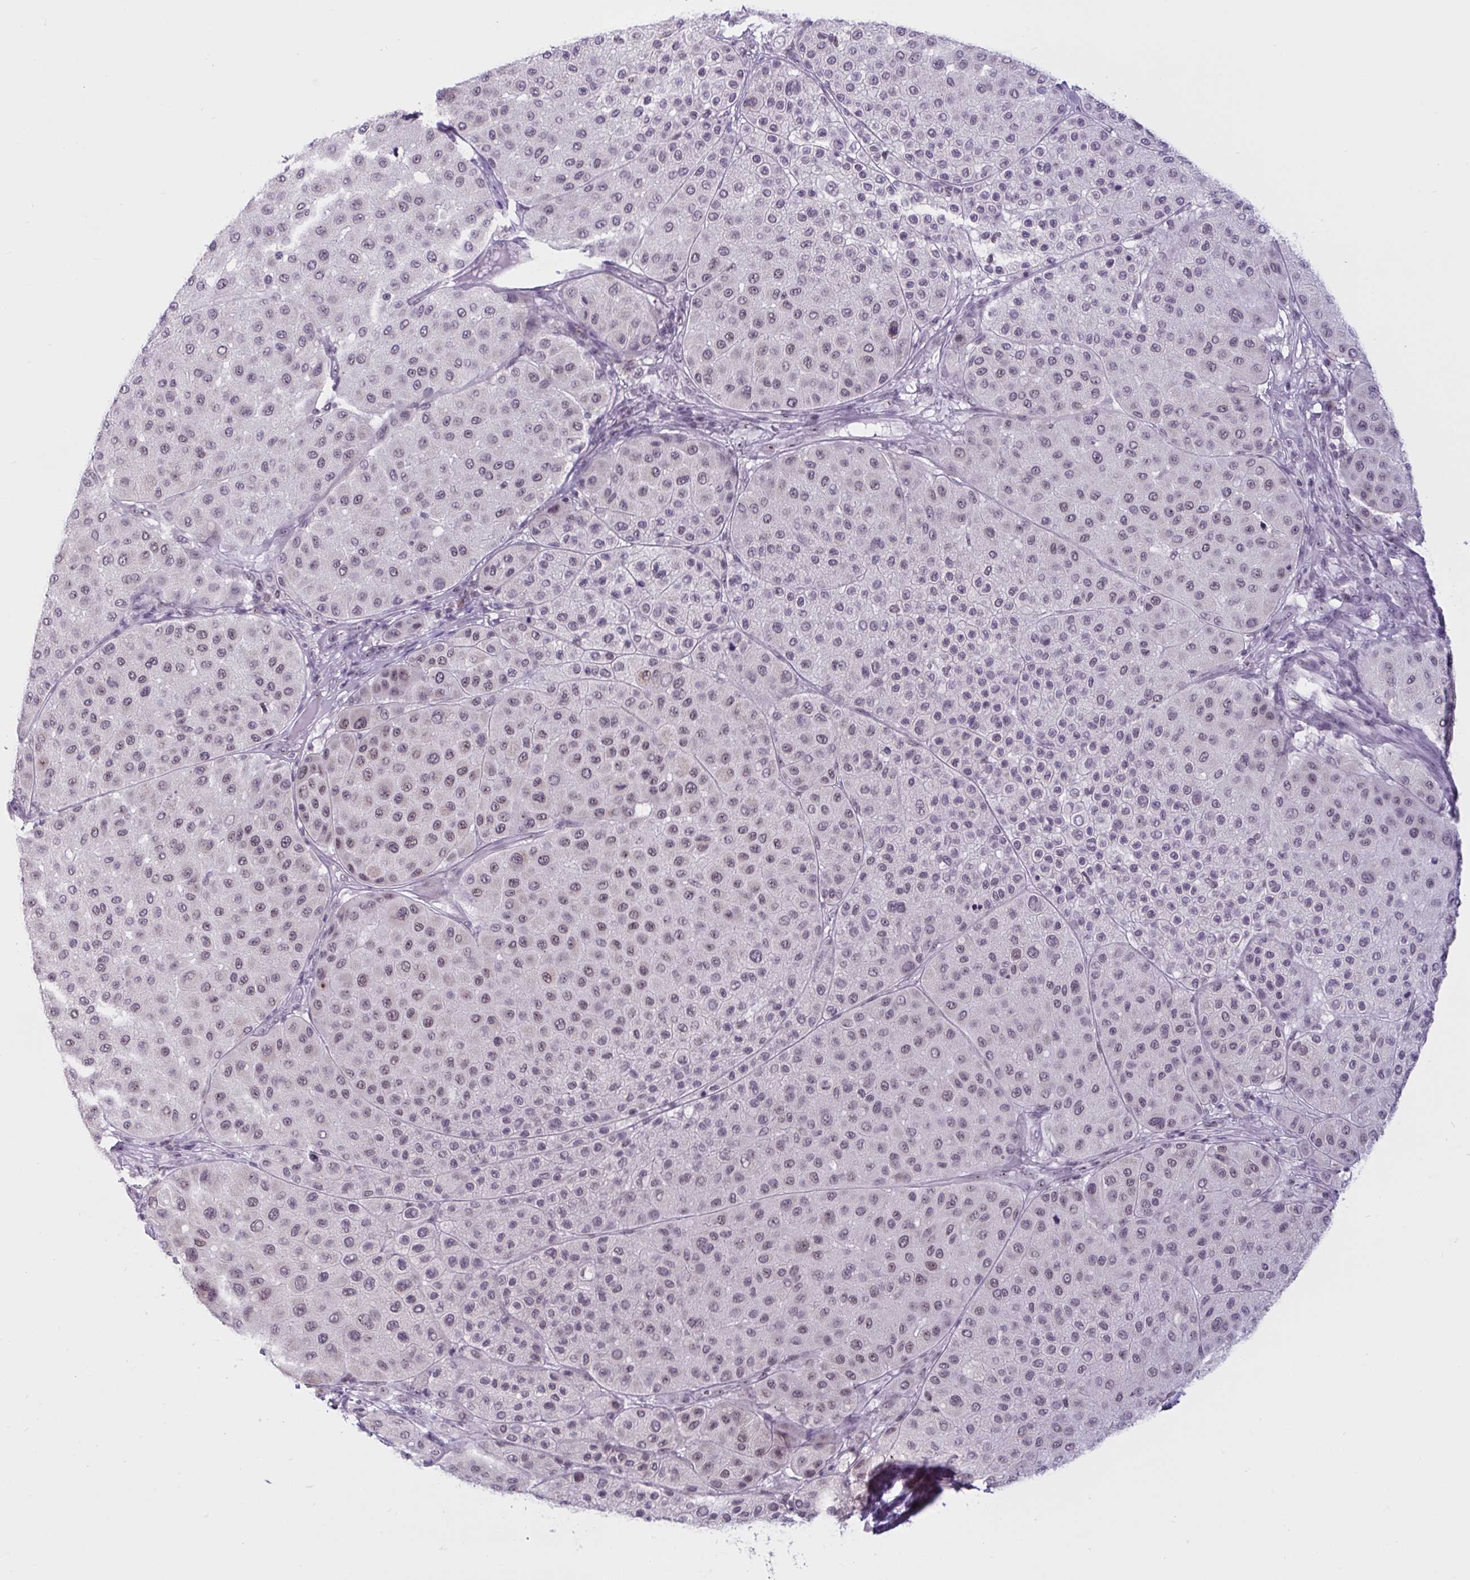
{"staining": {"intensity": "weak", "quantity": ">75%", "location": "nuclear"}, "tissue": "melanoma", "cell_type": "Tumor cells", "image_type": "cancer", "snomed": [{"axis": "morphology", "description": "Malignant melanoma, Metastatic site"}, {"axis": "topography", "description": "Smooth muscle"}], "caption": "Protein expression by immunohistochemistry (IHC) demonstrates weak nuclear expression in approximately >75% of tumor cells in melanoma.", "gene": "TGM6", "patient": {"sex": "male", "age": 41}}